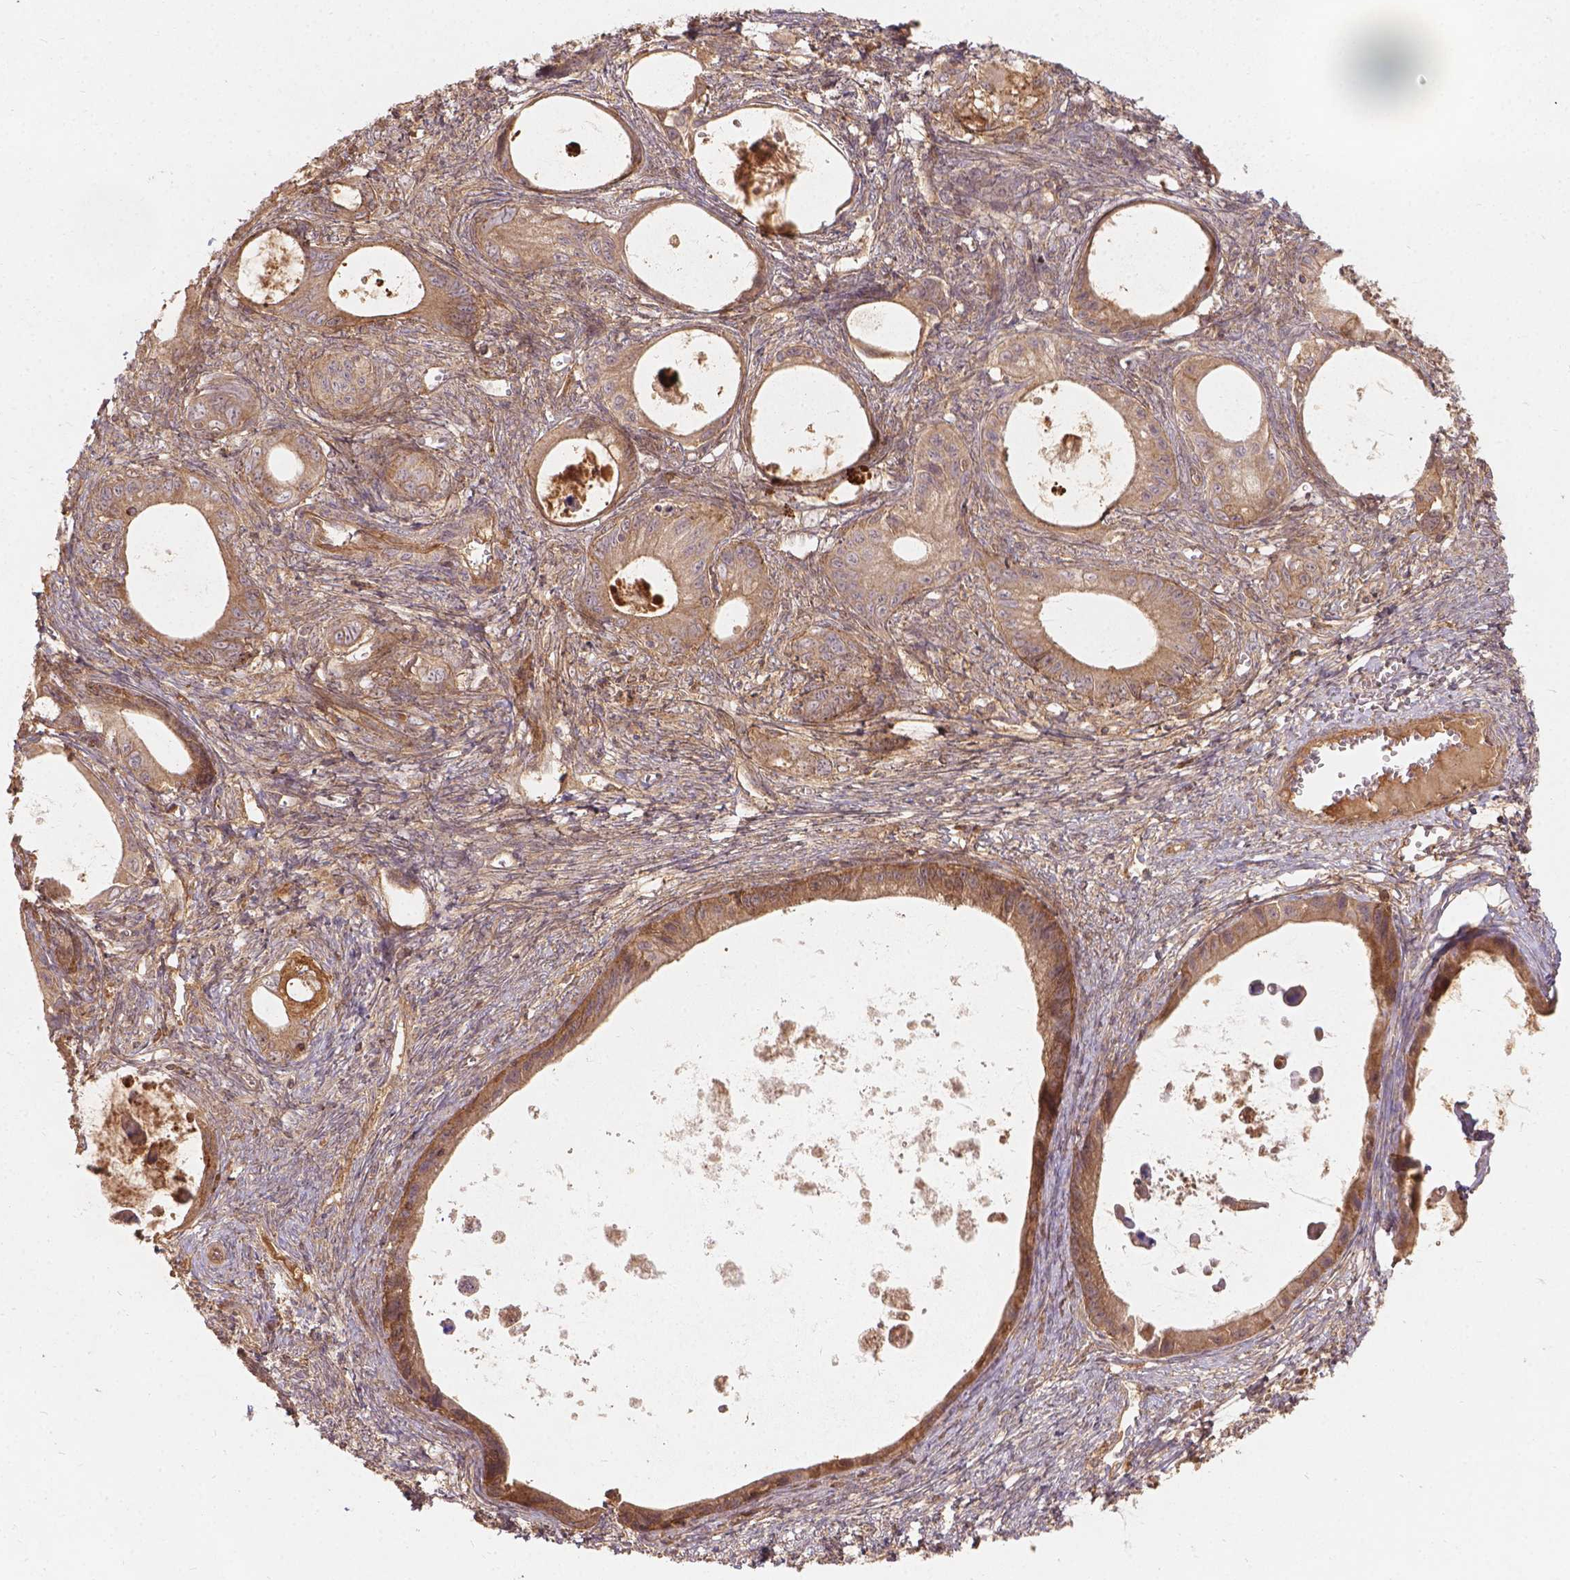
{"staining": {"intensity": "moderate", "quantity": ">75%", "location": "cytoplasmic/membranous"}, "tissue": "ovarian cancer", "cell_type": "Tumor cells", "image_type": "cancer", "snomed": [{"axis": "morphology", "description": "Cystadenocarcinoma, mucinous, NOS"}, {"axis": "topography", "description": "Ovary"}], "caption": "Ovarian cancer (mucinous cystadenocarcinoma) stained for a protein (brown) exhibits moderate cytoplasmic/membranous positive positivity in about >75% of tumor cells.", "gene": "XPR1", "patient": {"sex": "female", "age": 64}}